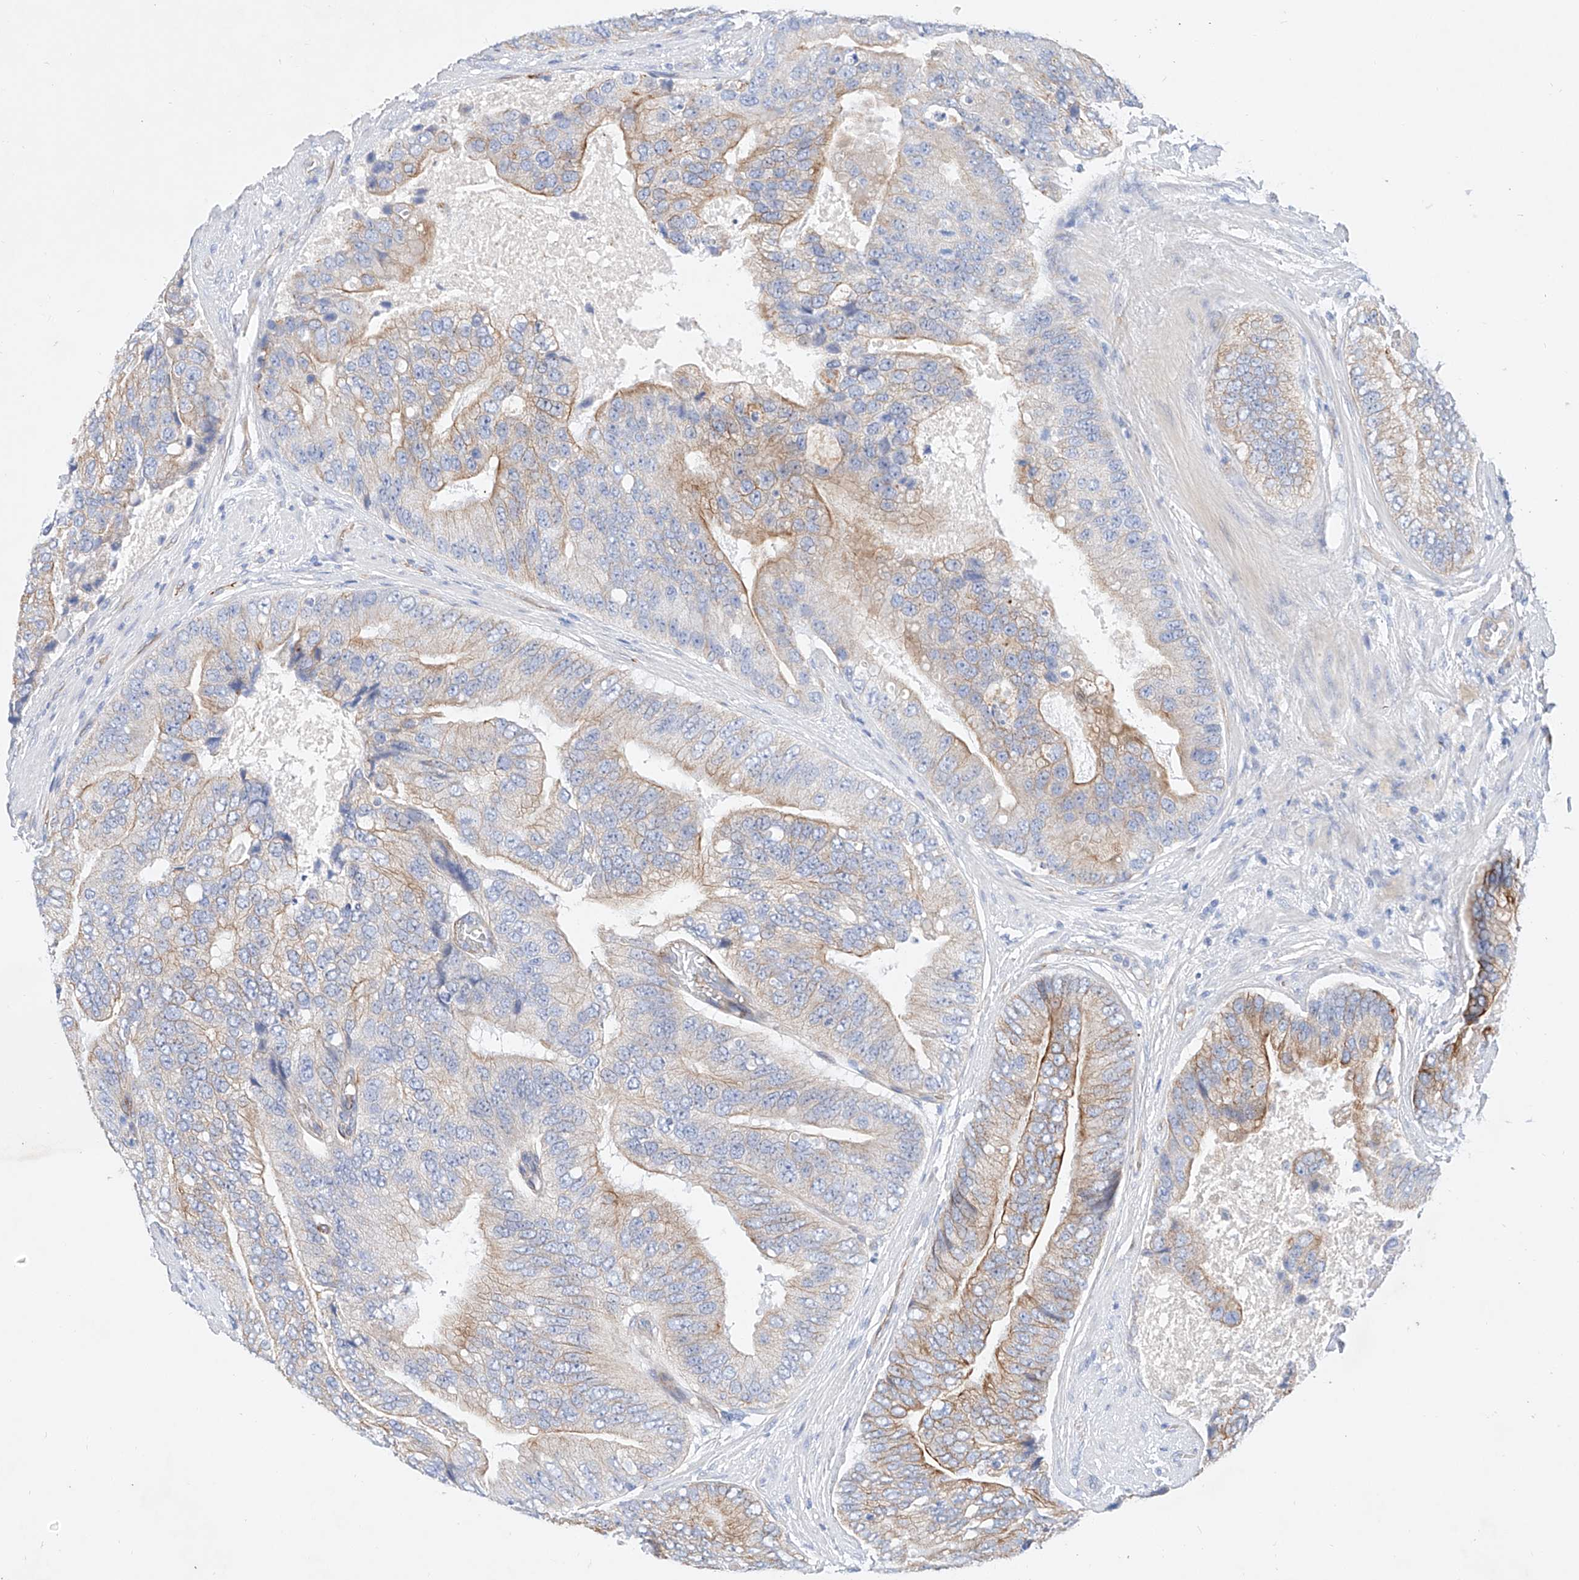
{"staining": {"intensity": "moderate", "quantity": "25%-75%", "location": "cytoplasmic/membranous"}, "tissue": "prostate cancer", "cell_type": "Tumor cells", "image_type": "cancer", "snomed": [{"axis": "morphology", "description": "Adenocarcinoma, High grade"}, {"axis": "topography", "description": "Prostate"}], "caption": "Prostate cancer stained with immunohistochemistry displays moderate cytoplasmic/membranous positivity in about 25%-75% of tumor cells.", "gene": "SBSPON", "patient": {"sex": "male", "age": 70}}